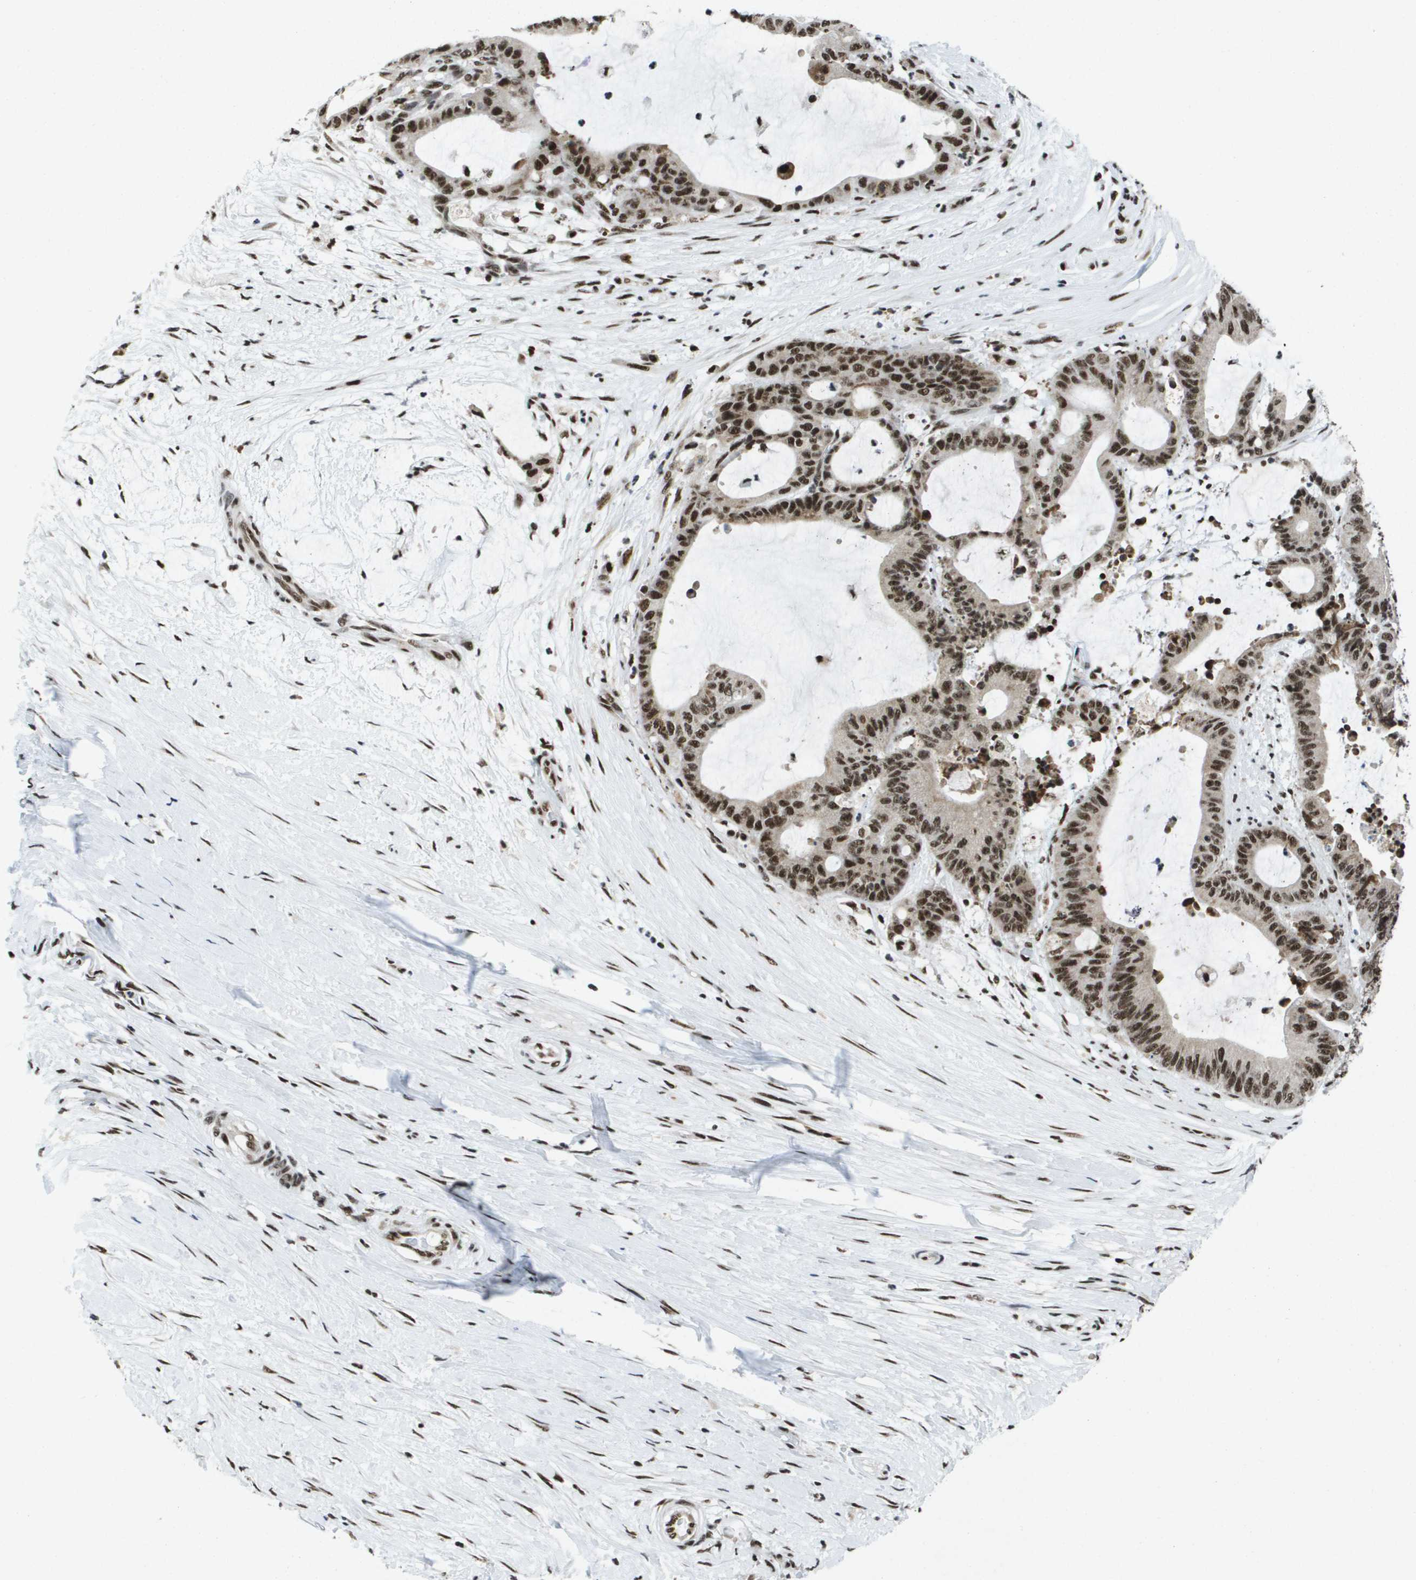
{"staining": {"intensity": "strong", "quantity": ">75%", "location": "nuclear"}, "tissue": "liver cancer", "cell_type": "Tumor cells", "image_type": "cancer", "snomed": [{"axis": "morphology", "description": "Cholangiocarcinoma"}, {"axis": "topography", "description": "Liver"}], "caption": "Immunohistochemical staining of liver cholangiocarcinoma shows high levels of strong nuclear positivity in about >75% of tumor cells.", "gene": "NSRP1", "patient": {"sex": "female", "age": 73}}